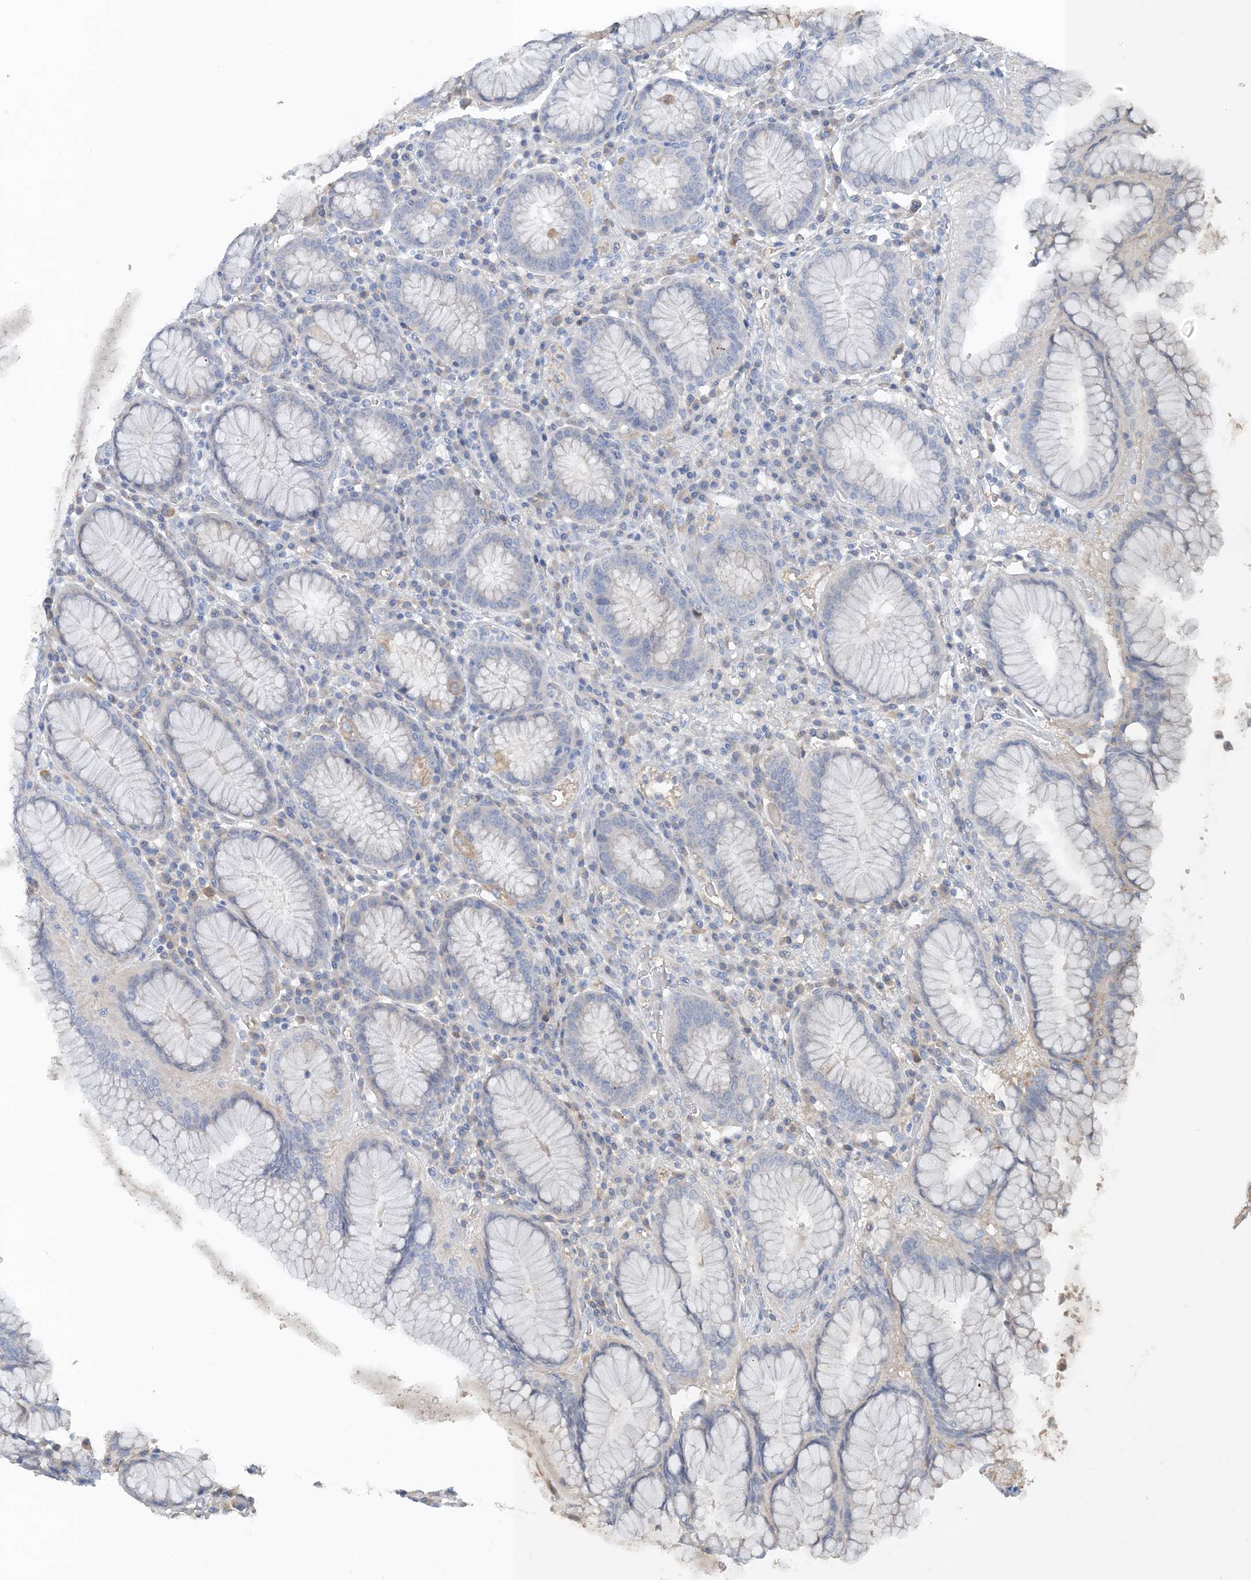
{"staining": {"intensity": "weak", "quantity": "<25%", "location": "cytoplasmic/membranous"}, "tissue": "stomach", "cell_type": "Glandular cells", "image_type": "normal", "snomed": [{"axis": "morphology", "description": "Normal tissue, NOS"}, {"axis": "topography", "description": "Stomach"}, {"axis": "topography", "description": "Stomach, lower"}], "caption": "Immunohistochemistry (IHC) micrograph of benign stomach: stomach stained with DAB (3,3'-diaminobenzidine) reveals no significant protein positivity in glandular cells.", "gene": "CTRL", "patient": {"sex": "female", "age": 56}}